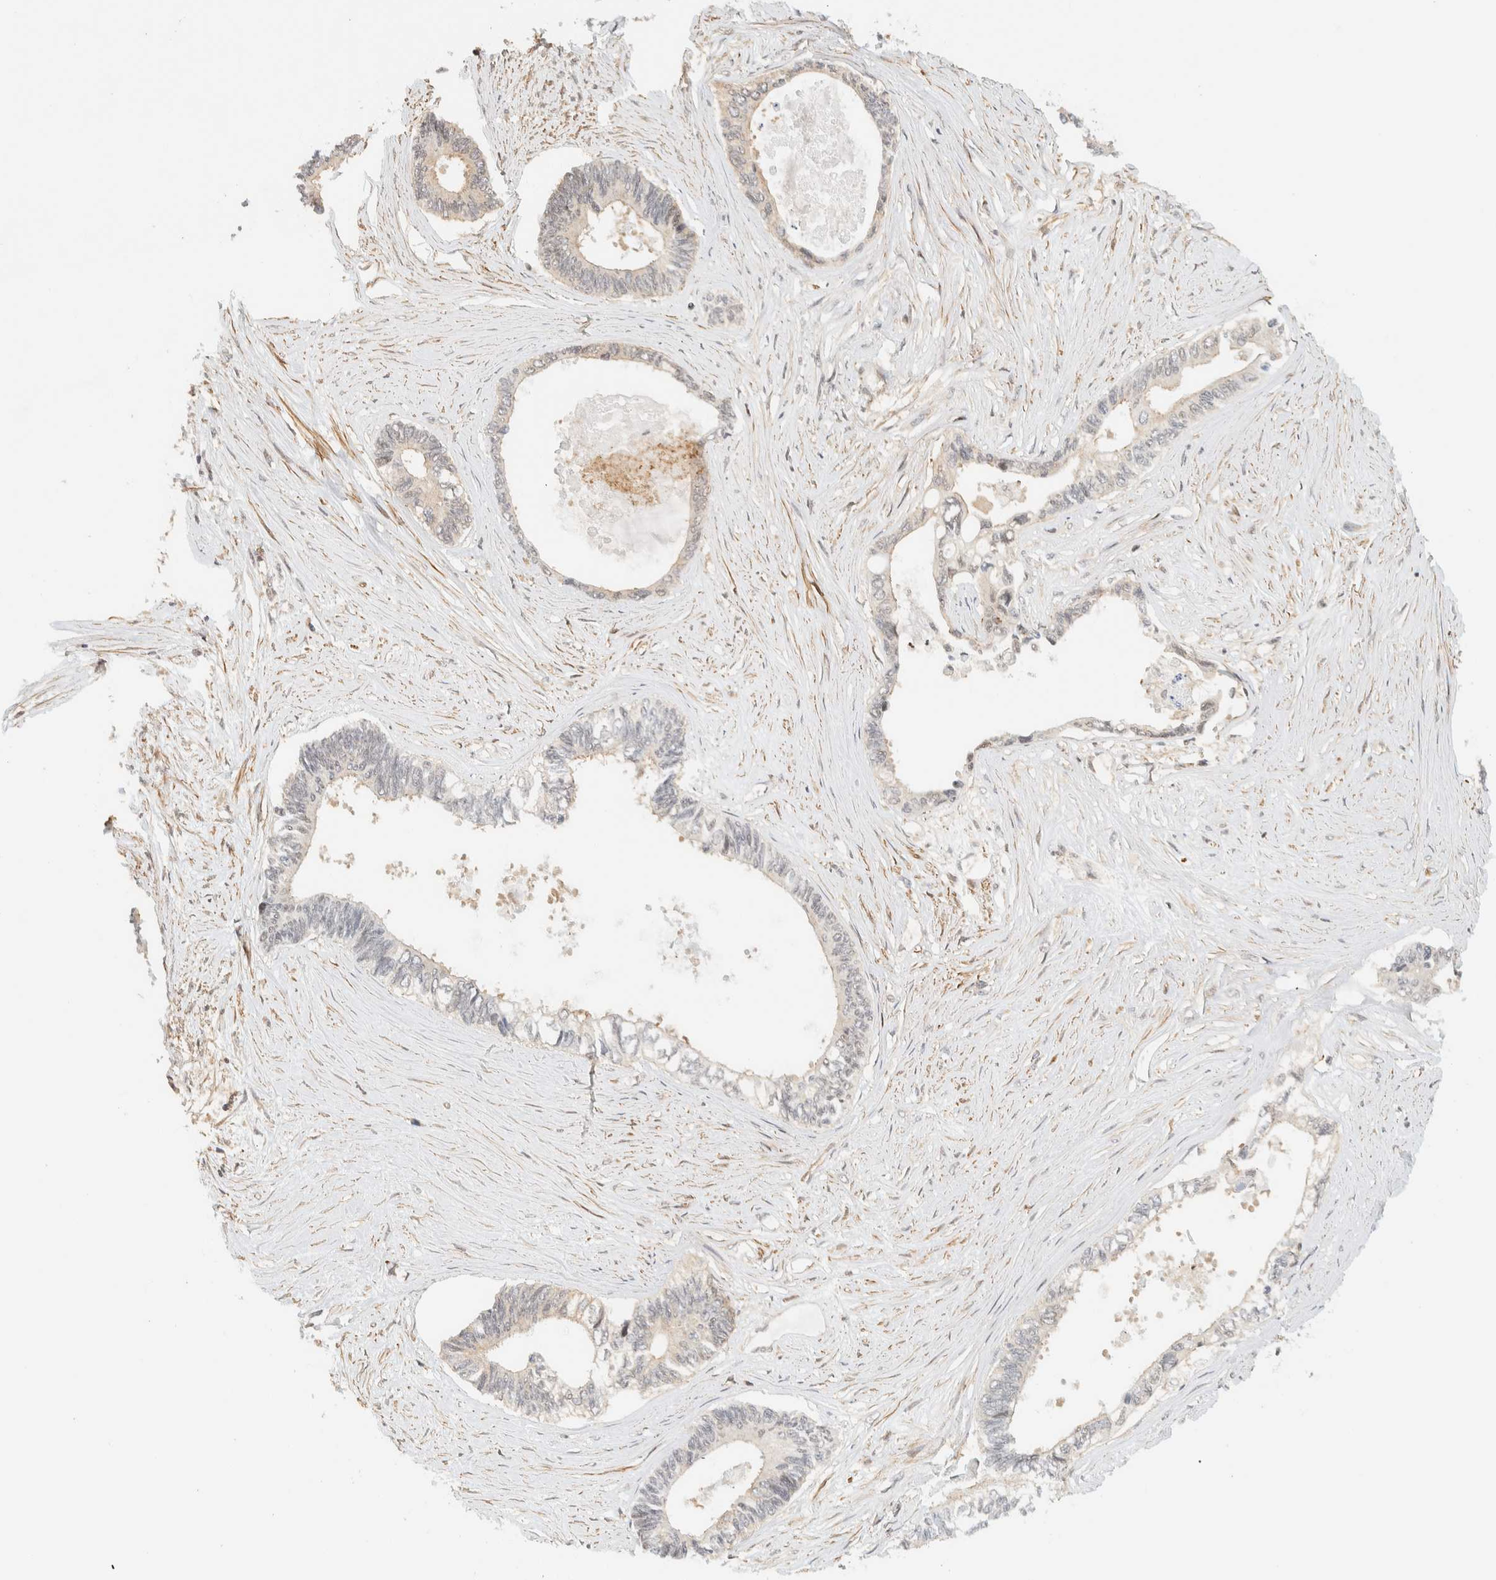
{"staining": {"intensity": "weak", "quantity": "<25%", "location": "cytoplasmic/membranous"}, "tissue": "pancreatic cancer", "cell_type": "Tumor cells", "image_type": "cancer", "snomed": [{"axis": "morphology", "description": "Adenocarcinoma, NOS"}, {"axis": "topography", "description": "Pancreas"}], "caption": "Immunohistochemistry (IHC) micrograph of adenocarcinoma (pancreatic) stained for a protein (brown), which displays no positivity in tumor cells.", "gene": "ARFGEF1", "patient": {"sex": "female", "age": 70}}